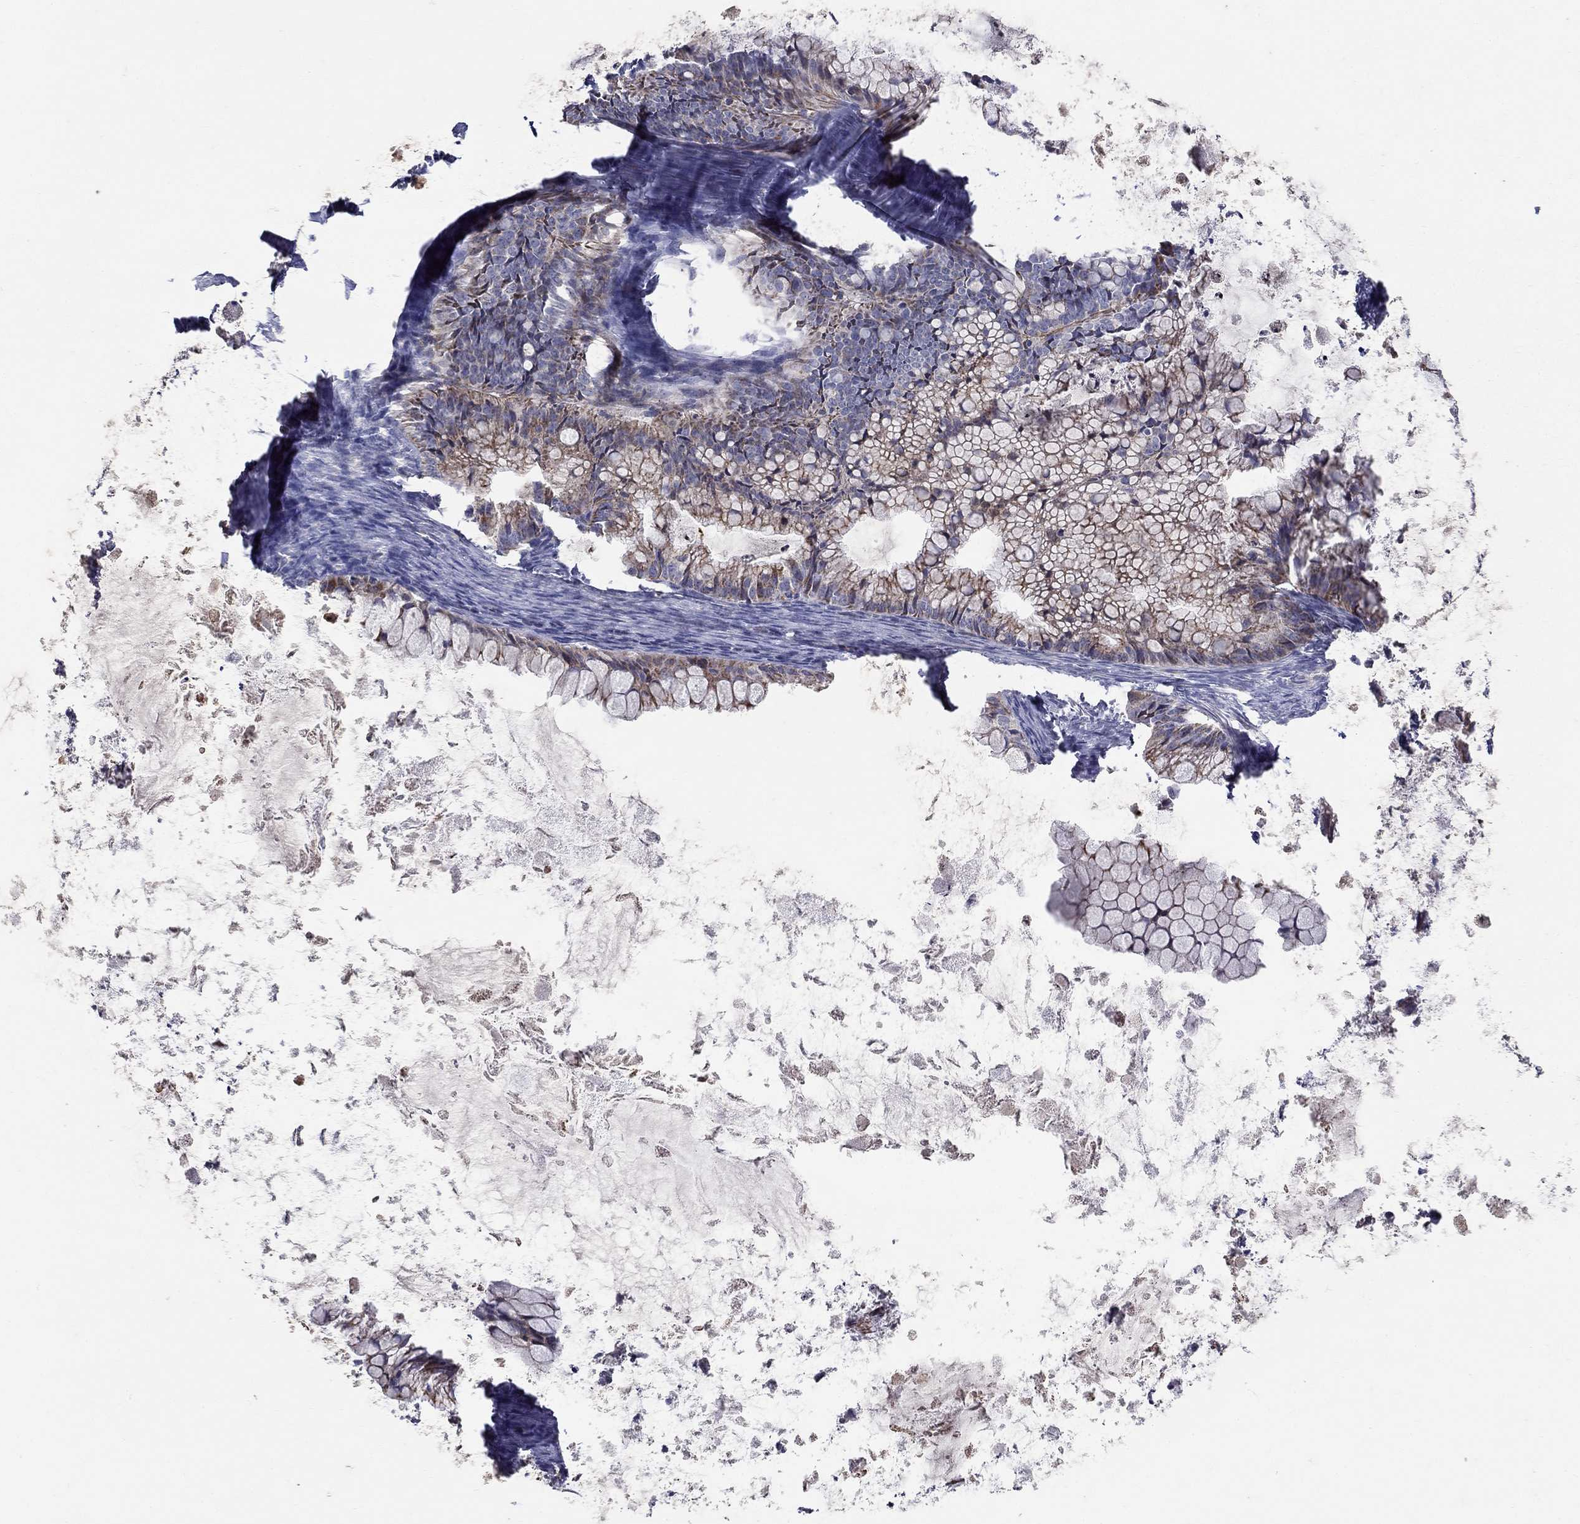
{"staining": {"intensity": "moderate", "quantity": ">75%", "location": "cytoplasmic/membranous"}, "tissue": "ovarian cancer", "cell_type": "Tumor cells", "image_type": "cancer", "snomed": [{"axis": "morphology", "description": "Cystadenocarcinoma, mucinous, NOS"}, {"axis": "topography", "description": "Ovary"}], "caption": "Approximately >75% of tumor cells in human ovarian cancer (mucinous cystadenocarcinoma) show moderate cytoplasmic/membranous protein expression as visualized by brown immunohistochemical staining.", "gene": "HMX2", "patient": {"sex": "female", "age": 35}}